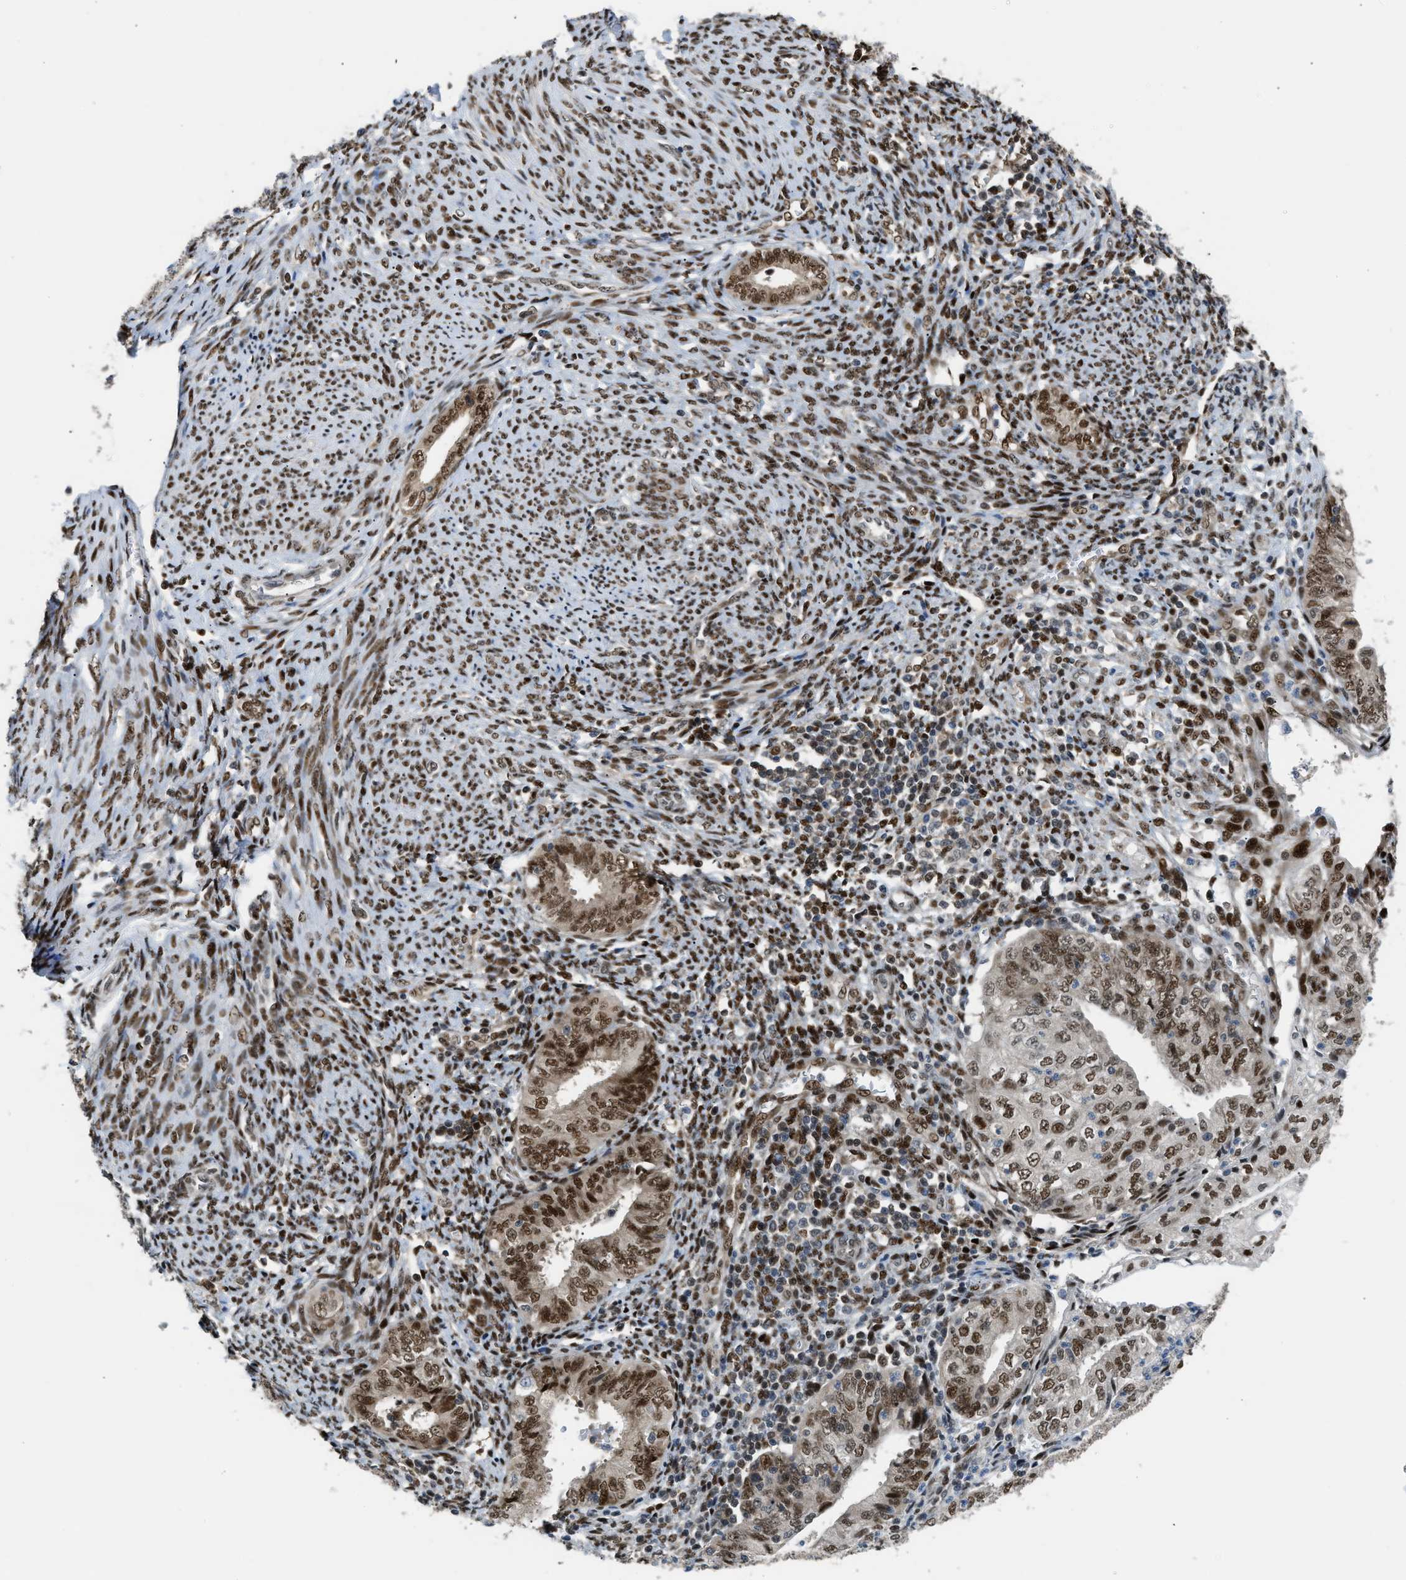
{"staining": {"intensity": "strong", "quantity": ">75%", "location": "nuclear"}, "tissue": "endometrial cancer", "cell_type": "Tumor cells", "image_type": "cancer", "snomed": [{"axis": "morphology", "description": "Adenocarcinoma, NOS"}, {"axis": "topography", "description": "Endometrium"}], "caption": "Immunohistochemistry (IHC) staining of adenocarcinoma (endometrial), which reveals high levels of strong nuclear staining in about >75% of tumor cells indicating strong nuclear protein staining. The staining was performed using DAB (3,3'-diaminobenzidine) (brown) for protein detection and nuclei were counterstained in hematoxylin (blue).", "gene": "SSBP2", "patient": {"sex": "female", "age": 55}}